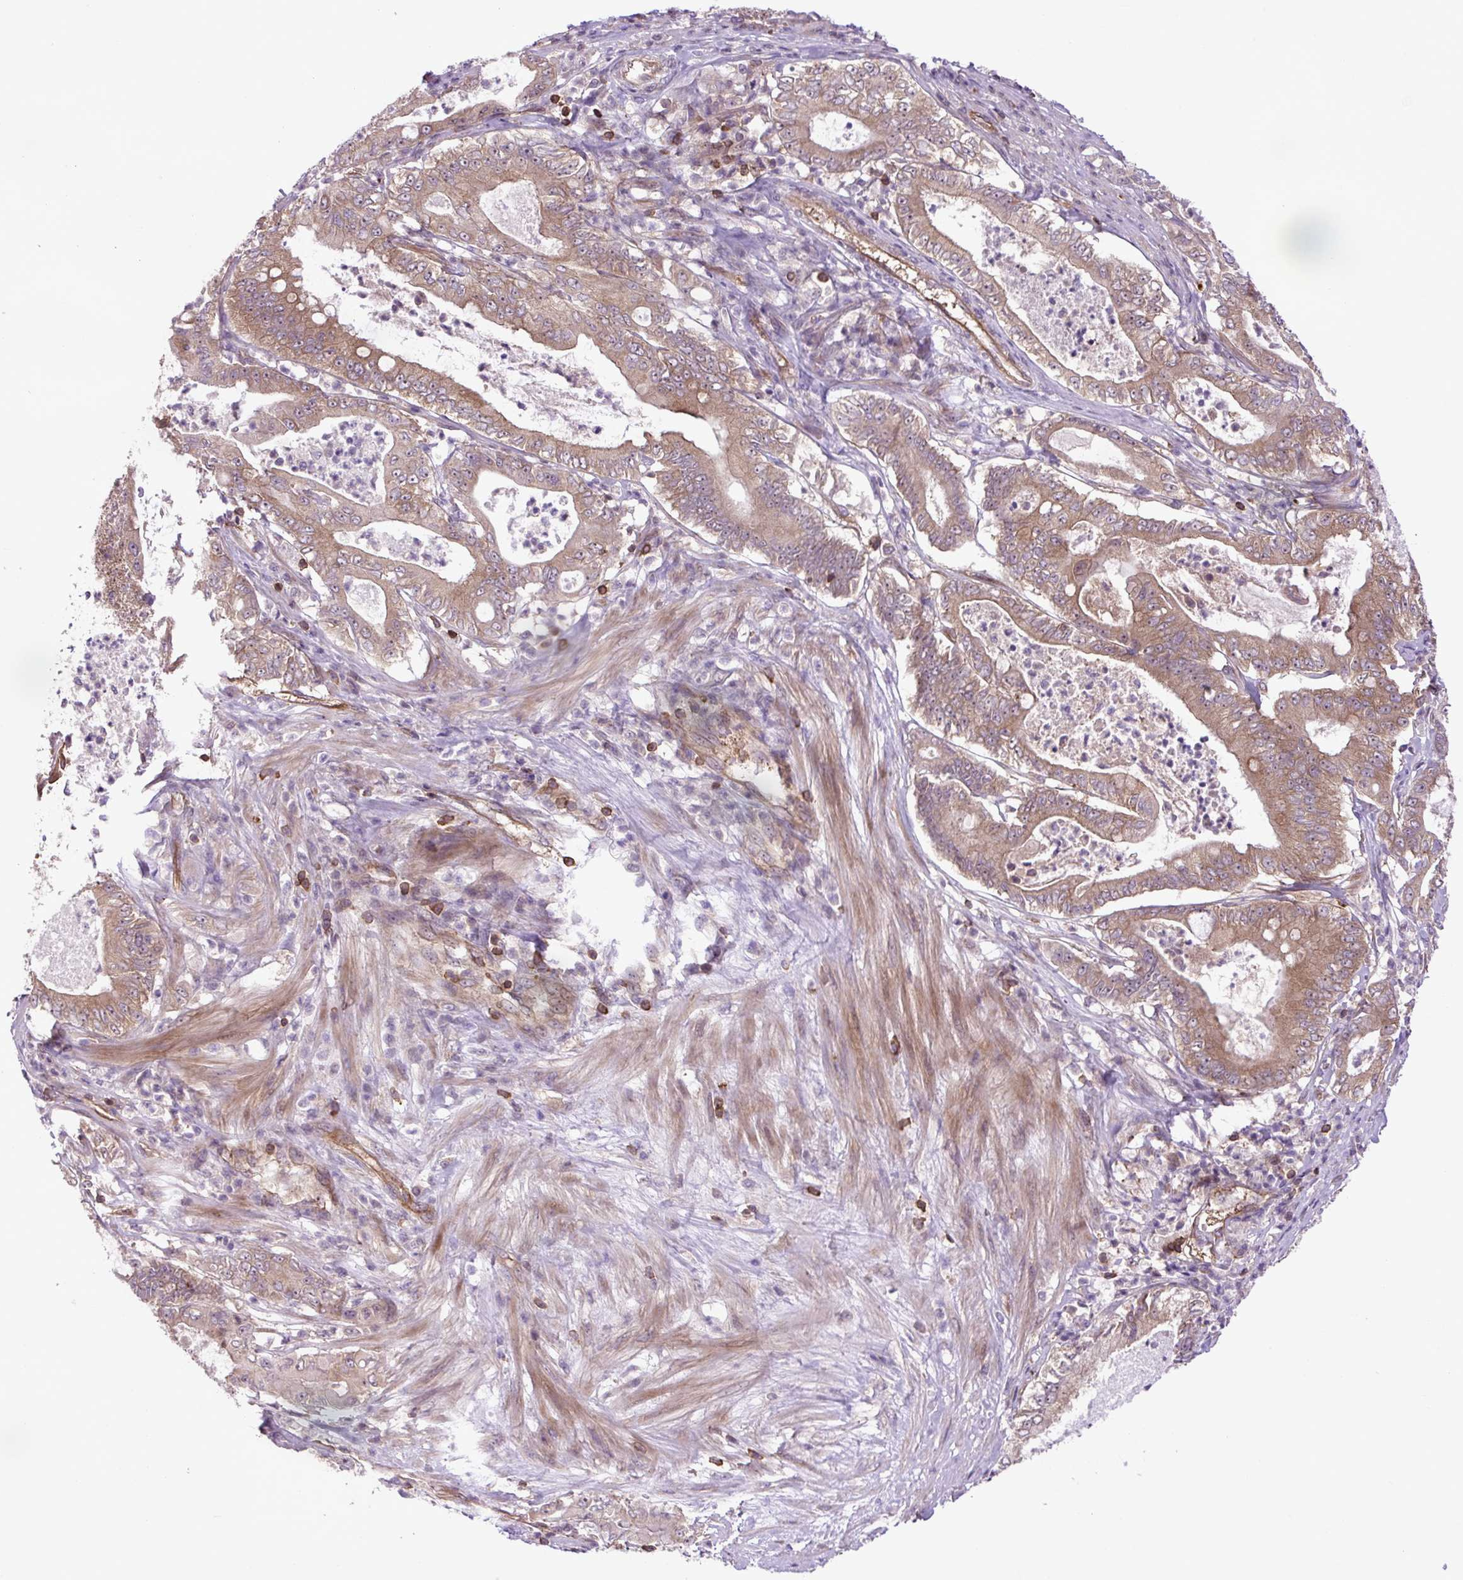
{"staining": {"intensity": "moderate", "quantity": ">75%", "location": "cytoplasmic/membranous,nuclear"}, "tissue": "pancreatic cancer", "cell_type": "Tumor cells", "image_type": "cancer", "snomed": [{"axis": "morphology", "description": "Adenocarcinoma, NOS"}, {"axis": "topography", "description": "Pancreas"}], "caption": "Approximately >75% of tumor cells in human pancreatic cancer reveal moderate cytoplasmic/membranous and nuclear protein staining as visualized by brown immunohistochemical staining.", "gene": "PLCG1", "patient": {"sex": "male", "age": 71}}